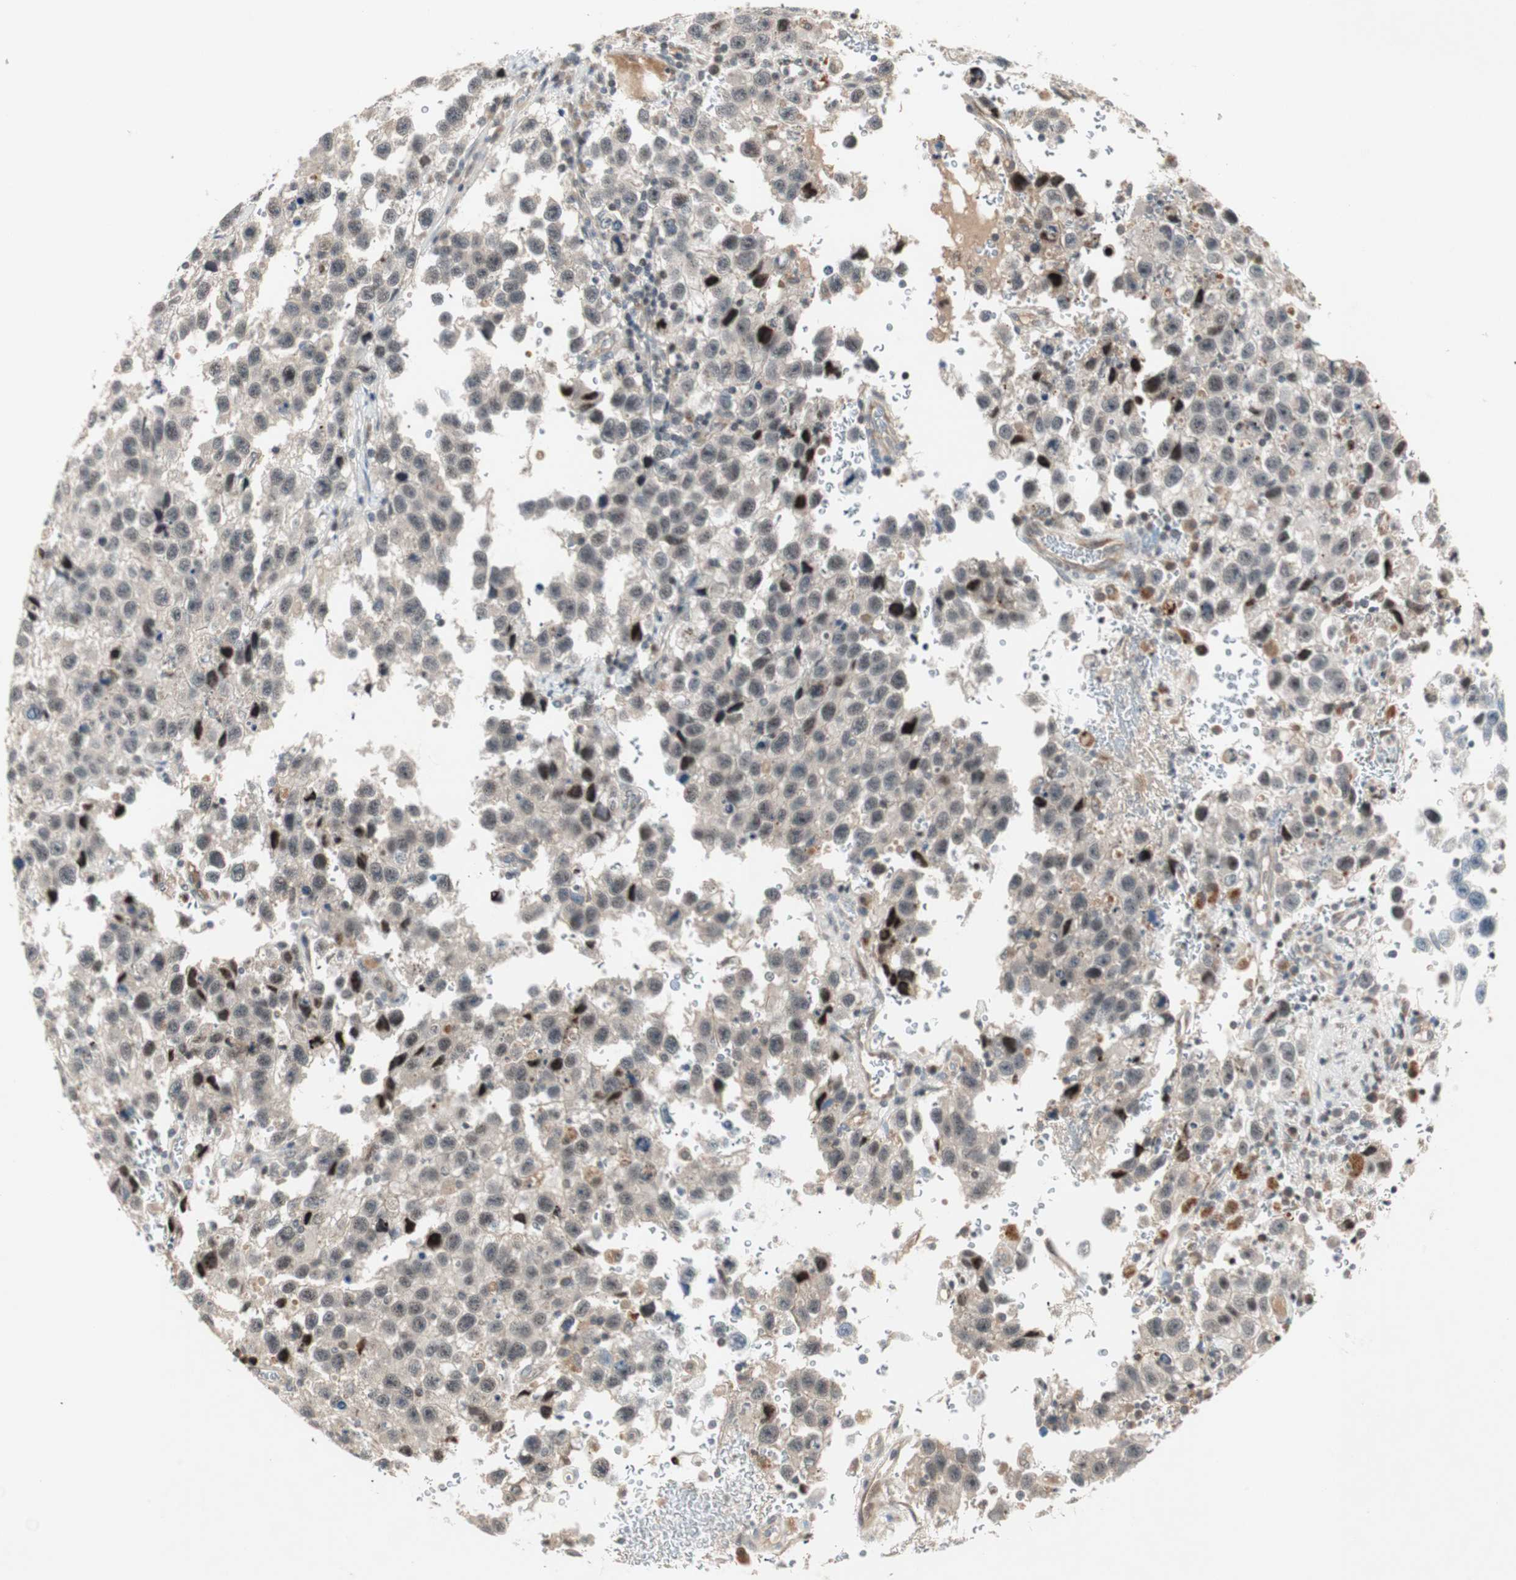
{"staining": {"intensity": "strong", "quantity": "<25%", "location": "nuclear"}, "tissue": "testis cancer", "cell_type": "Tumor cells", "image_type": "cancer", "snomed": [{"axis": "morphology", "description": "Seminoma, NOS"}, {"axis": "topography", "description": "Testis"}], "caption": "Human seminoma (testis) stained with a brown dye demonstrates strong nuclear positive positivity in approximately <25% of tumor cells.", "gene": "ACSL5", "patient": {"sex": "male", "age": 33}}